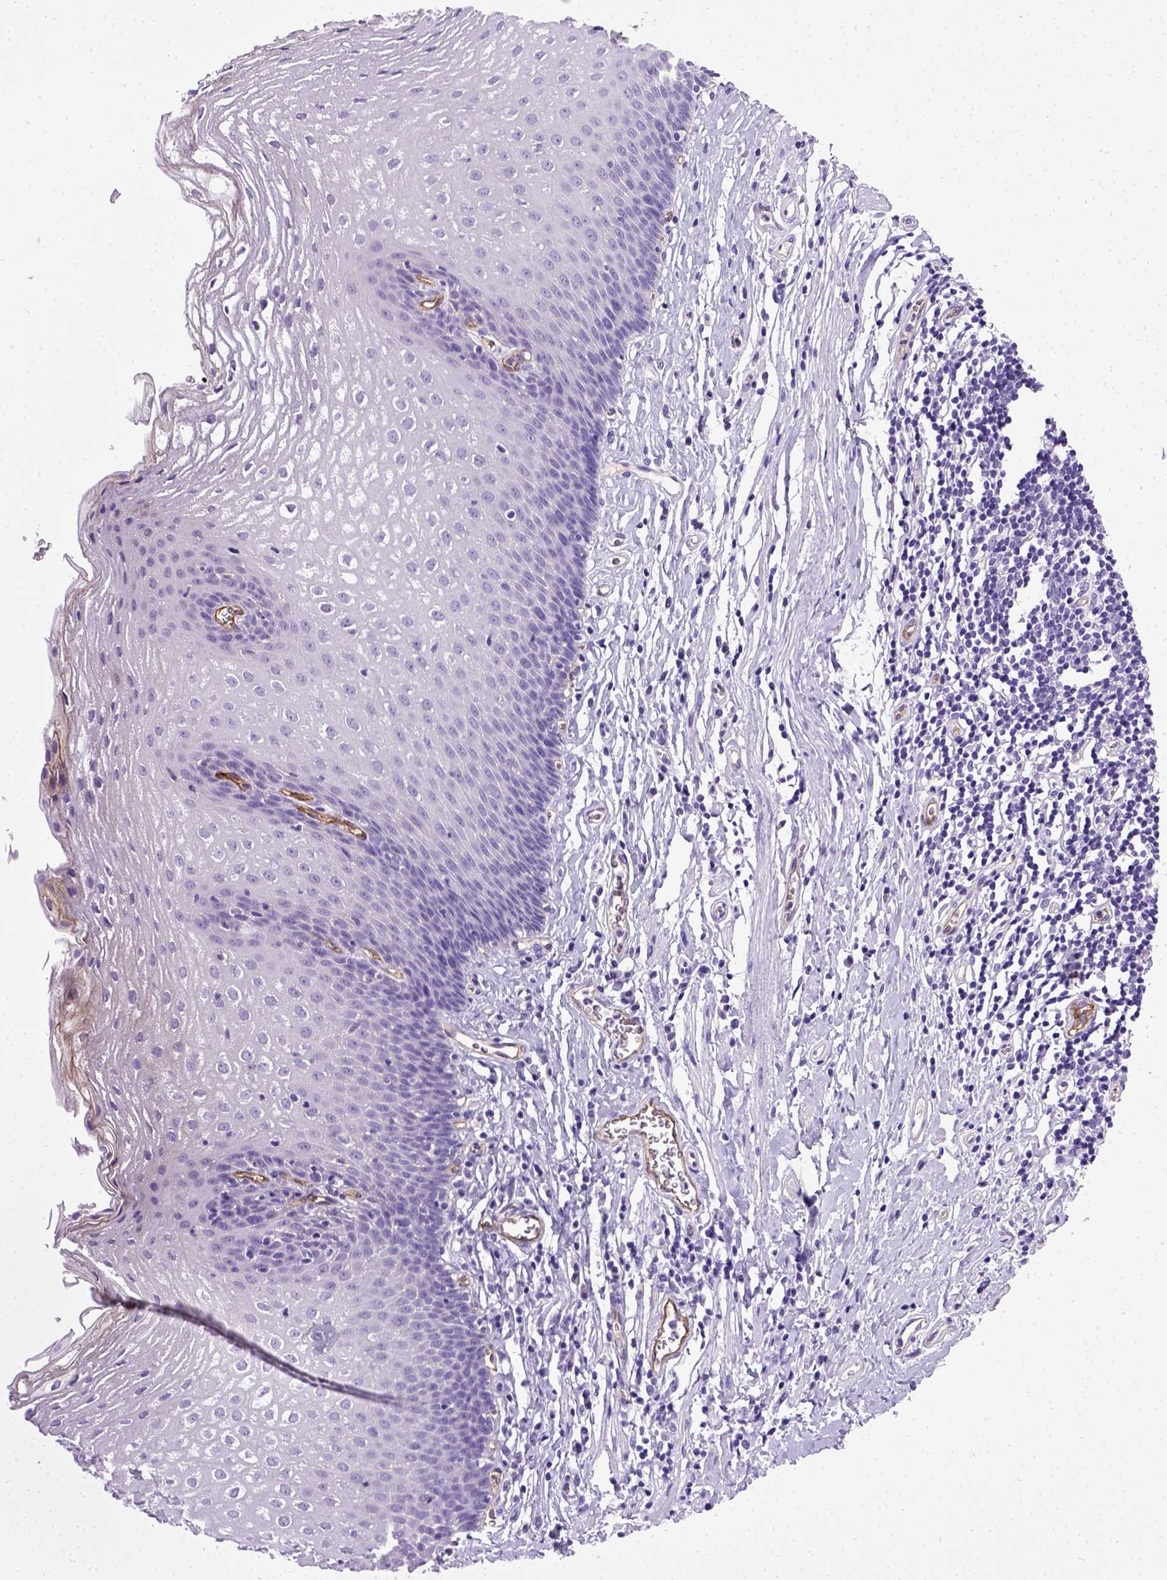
{"staining": {"intensity": "negative", "quantity": "none", "location": "none"}, "tissue": "esophagus", "cell_type": "Squamous epithelial cells", "image_type": "normal", "snomed": [{"axis": "morphology", "description": "Normal tissue, NOS"}, {"axis": "topography", "description": "Esophagus"}], "caption": "DAB (3,3'-diaminobenzidine) immunohistochemical staining of unremarkable human esophagus shows no significant staining in squamous epithelial cells. (DAB immunohistochemistry visualized using brightfield microscopy, high magnification).", "gene": "ENG", "patient": {"sex": "male", "age": 72}}